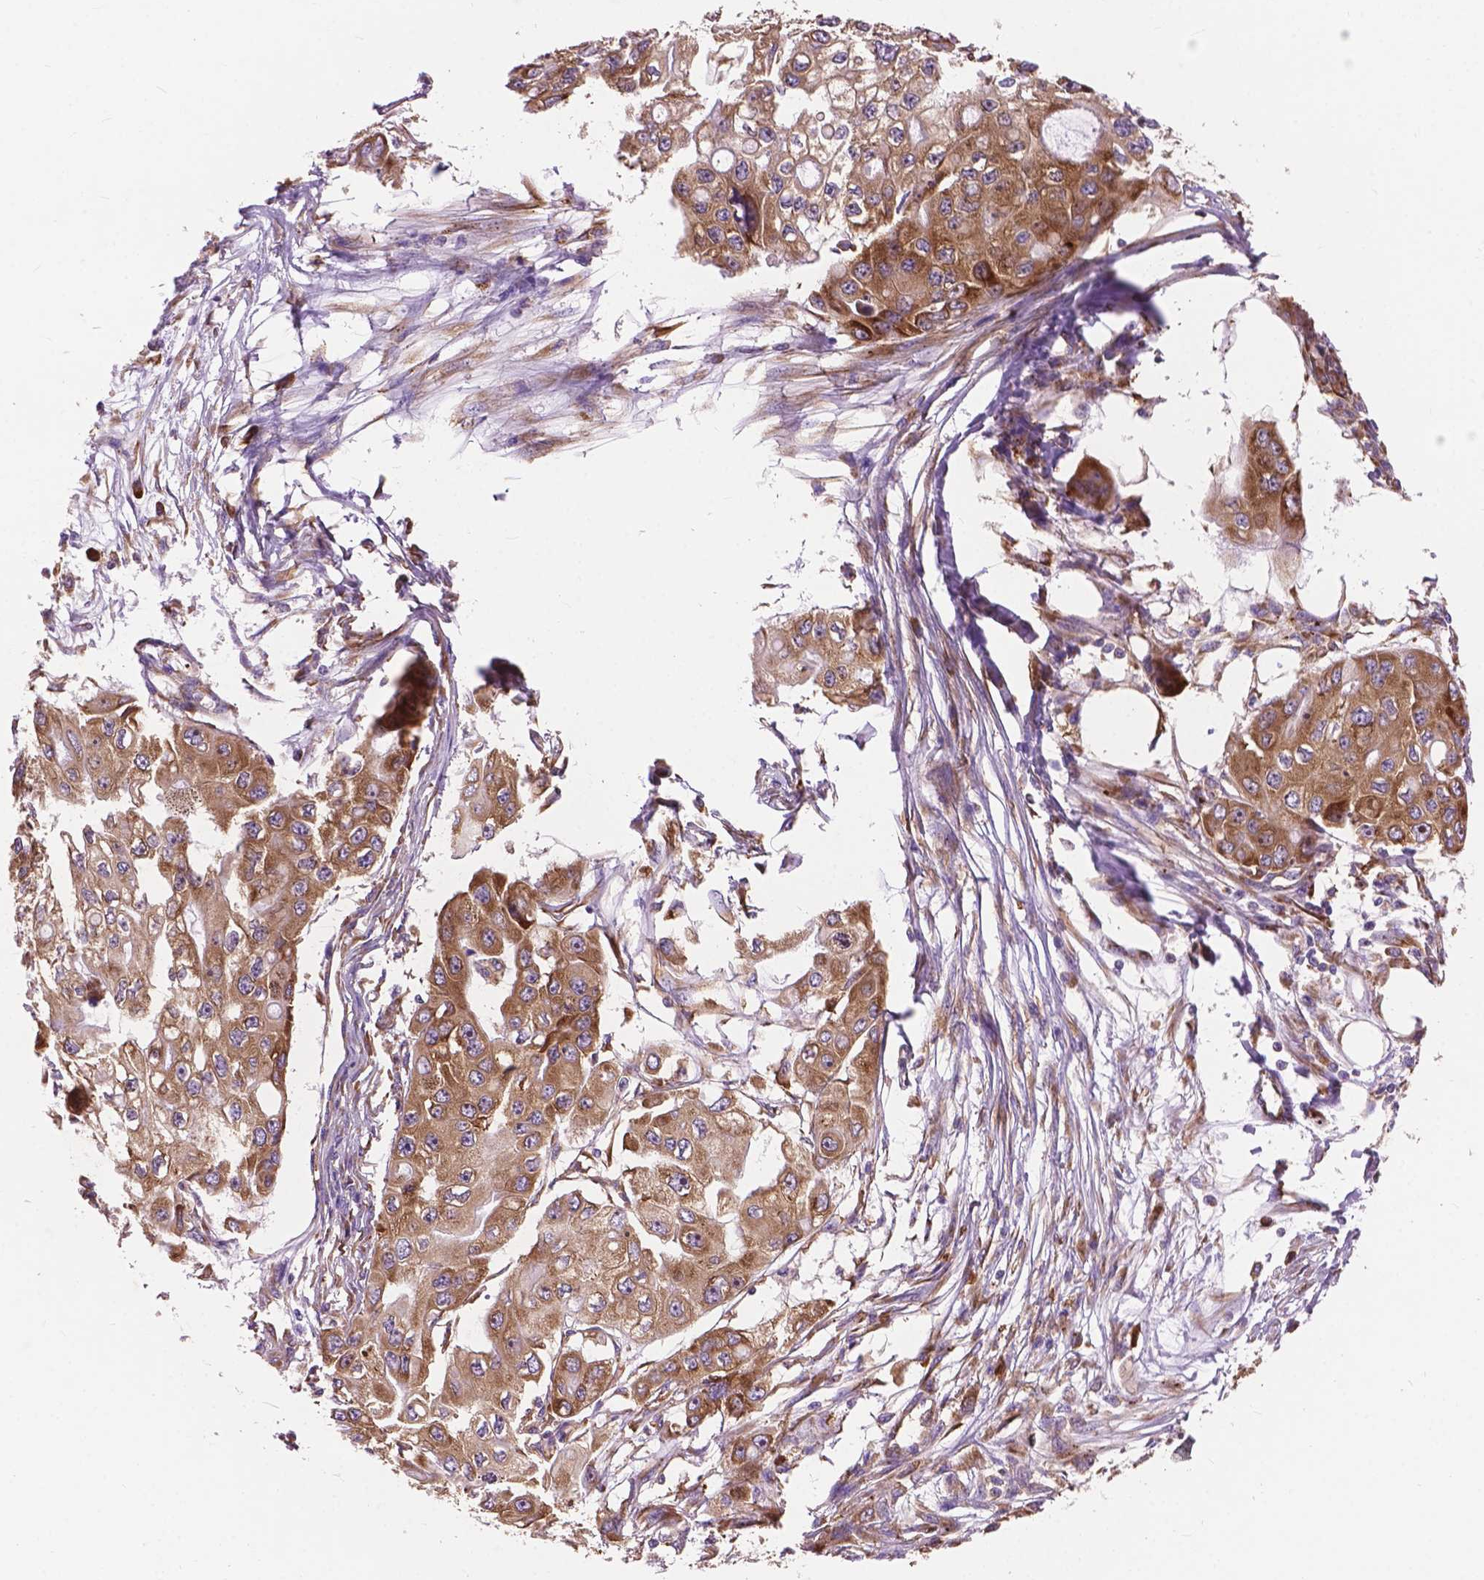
{"staining": {"intensity": "moderate", "quantity": ">75%", "location": "cytoplasmic/membranous"}, "tissue": "ovarian cancer", "cell_type": "Tumor cells", "image_type": "cancer", "snomed": [{"axis": "morphology", "description": "Cystadenocarcinoma, serous, NOS"}, {"axis": "topography", "description": "Ovary"}], "caption": "A brown stain highlights moderate cytoplasmic/membranous staining of a protein in human ovarian cancer tumor cells. The staining is performed using DAB brown chromogen to label protein expression. The nuclei are counter-stained blue using hematoxylin.", "gene": "RPL37A", "patient": {"sex": "female", "age": 56}}